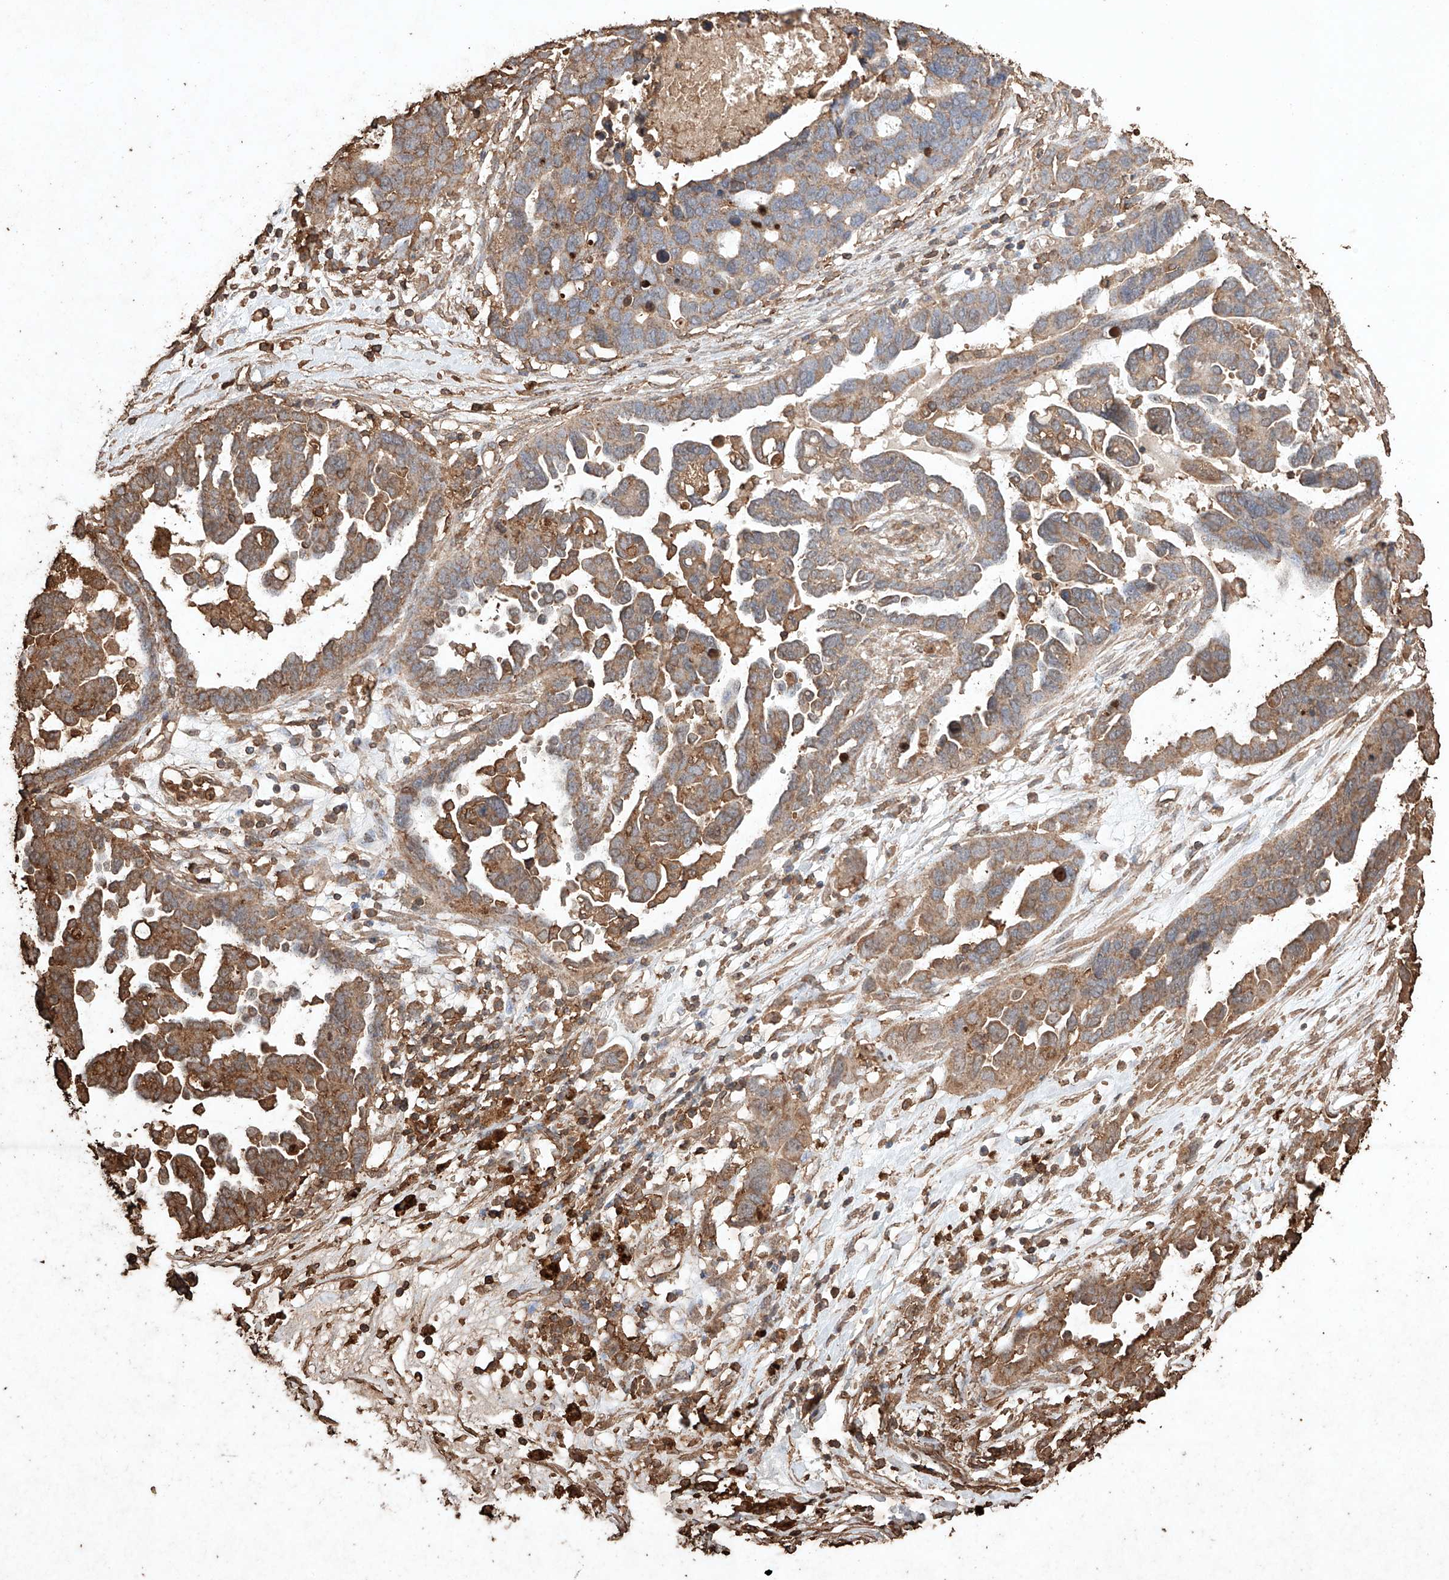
{"staining": {"intensity": "moderate", "quantity": ">75%", "location": "cytoplasmic/membranous"}, "tissue": "ovarian cancer", "cell_type": "Tumor cells", "image_type": "cancer", "snomed": [{"axis": "morphology", "description": "Cystadenocarcinoma, serous, NOS"}, {"axis": "topography", "description": "Ovary"}], "caption": "The photomicrograph demonstrates staining of ovarian cancer, revealing moderate cytoplasmic/membranous protein expression (brown color) within tumor cells.", "gene": "M6PR", "patient": {"sex": "female", "age": 54}}